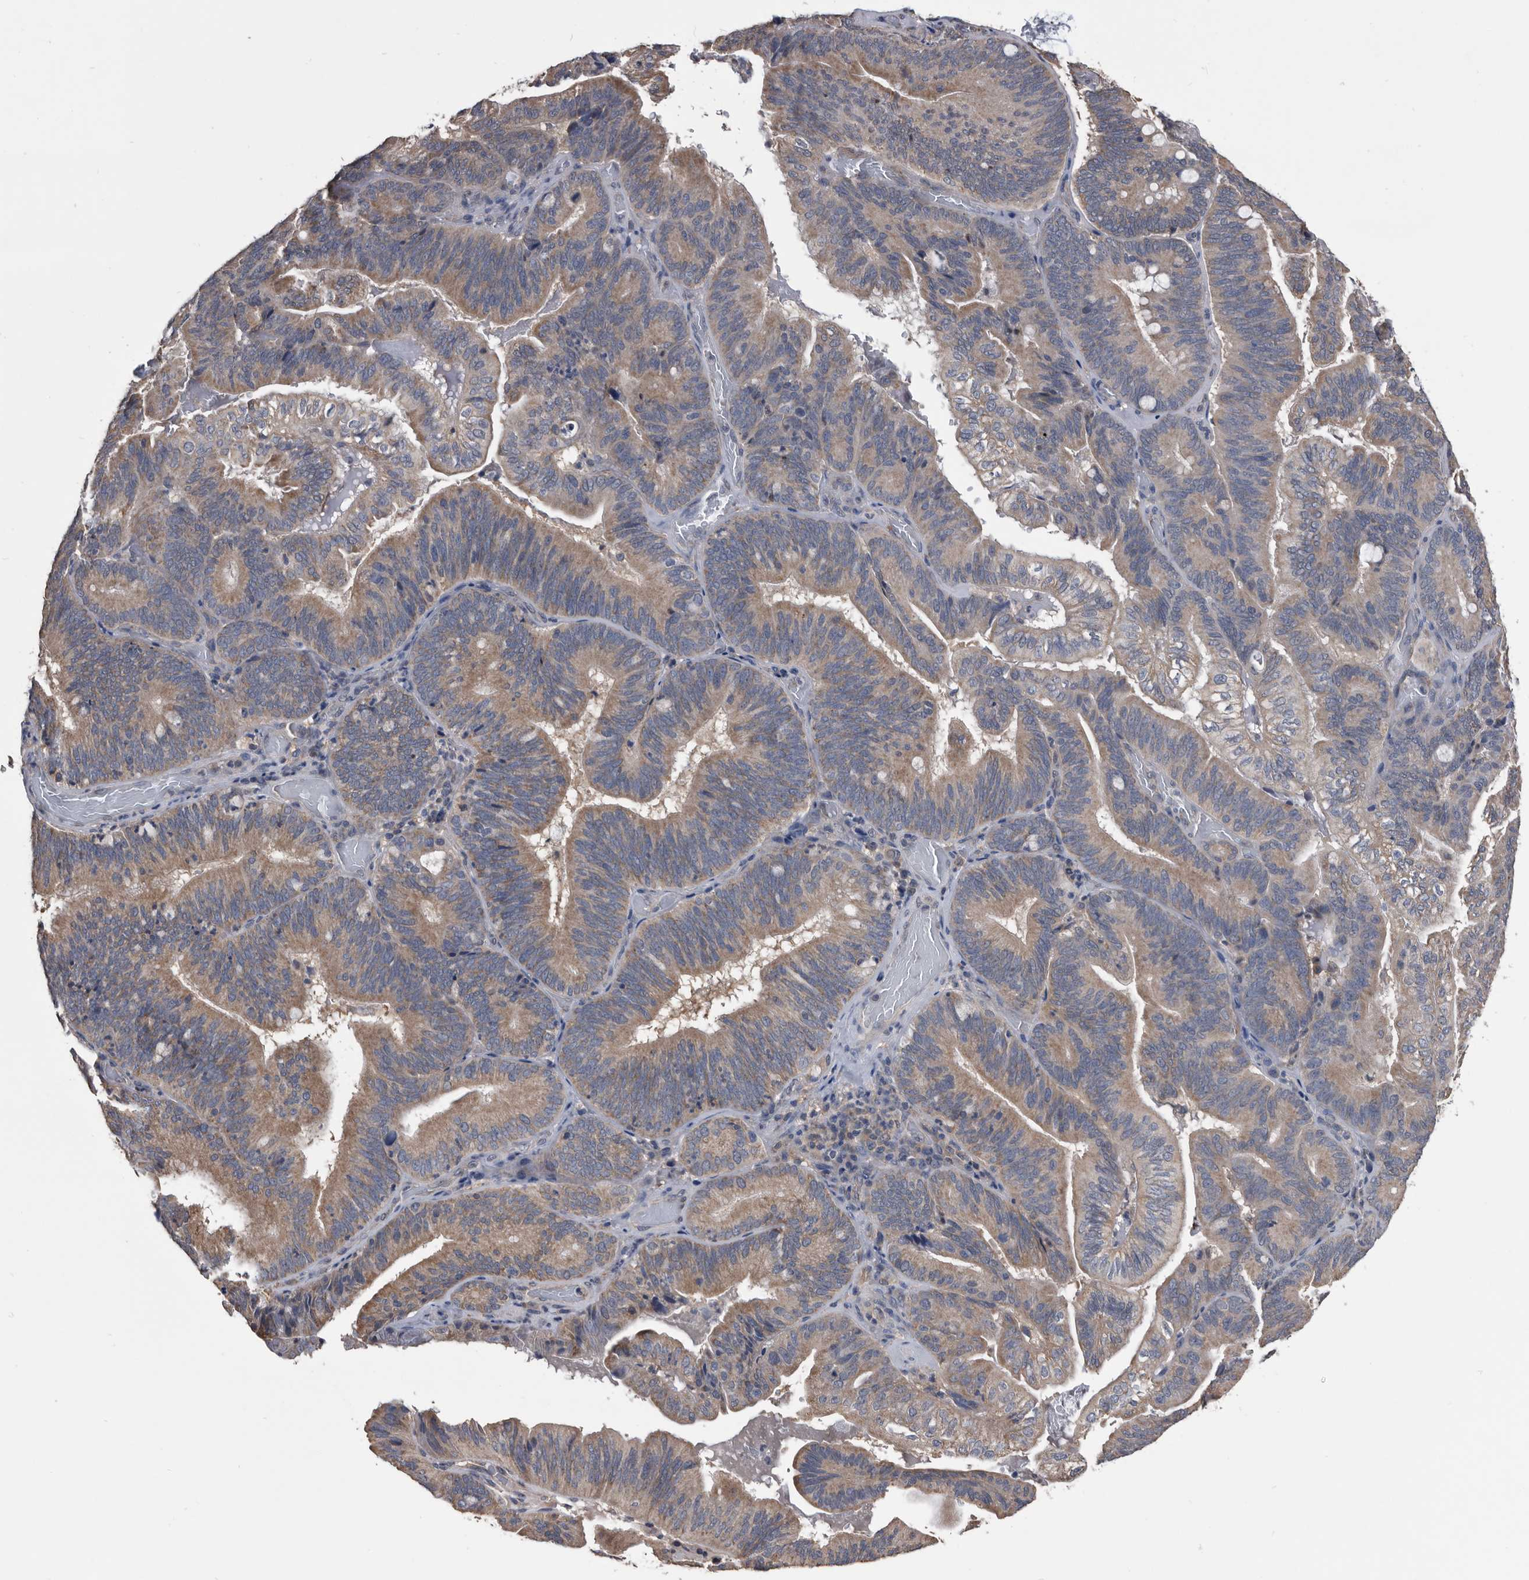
{"staining": {"intensity": "moderate", "quantity": "25%-75%", "location": "cytoplasmic/membranous"}, "tissue": "pancreatic cancer", "cell_type": "Tumor cells", "image_type": "cancer", "snomed": [{"axis": "morphology", "description": "Adenocarcinoma, NOS"}, {"axis": "topography", "description": "Pancreas"}], "caption": "Pancreatic cancer (adenocarcinoma) stained with a protein marker exhibits moderate staining in tumor cells.", "gene": "NRBP1", "patient": {"sex": "male", "age": 82}}